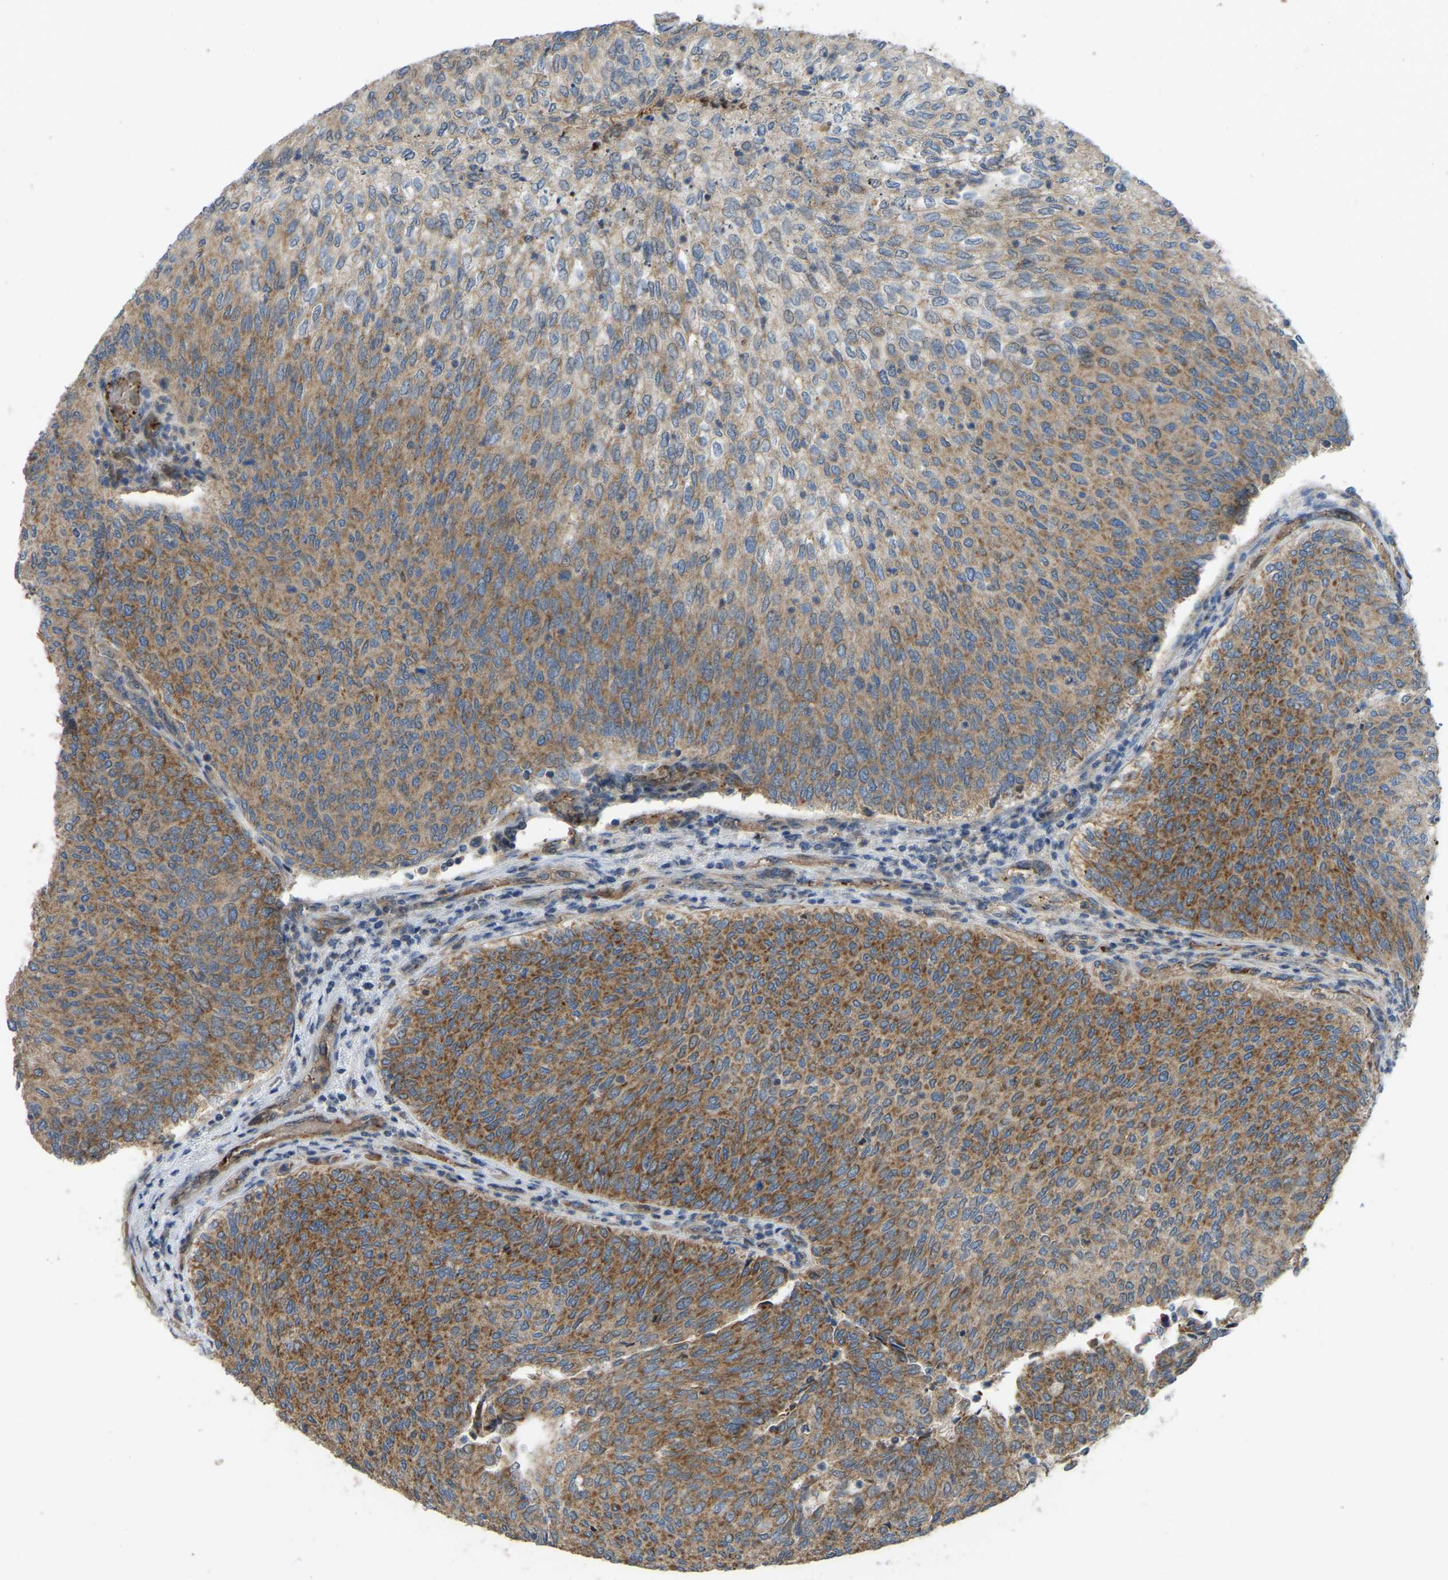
{"staining": {"intensity": "moderate", "quantity": ">75%", "location": "cytoplasmic/membranous"}, "tissue": "urothelial cancer", "cell_type": "Tumor cells", "image_type": "cancer", "snomed": [{"axis": "morphology", "description": "Urothelial carcinoma, Low grade"}, {"axis": "topography", "description": "Urinary bladder"}], "caption": "A high-resolution micrograph shows immunohistochemistry staining of urothelial cancer, which reveals moderate cytoplasmic/membranous positivity in approximately >75% of tumor cells.", "gene": "C21orf91", "patient": {"sex": "female", "age": 79}}